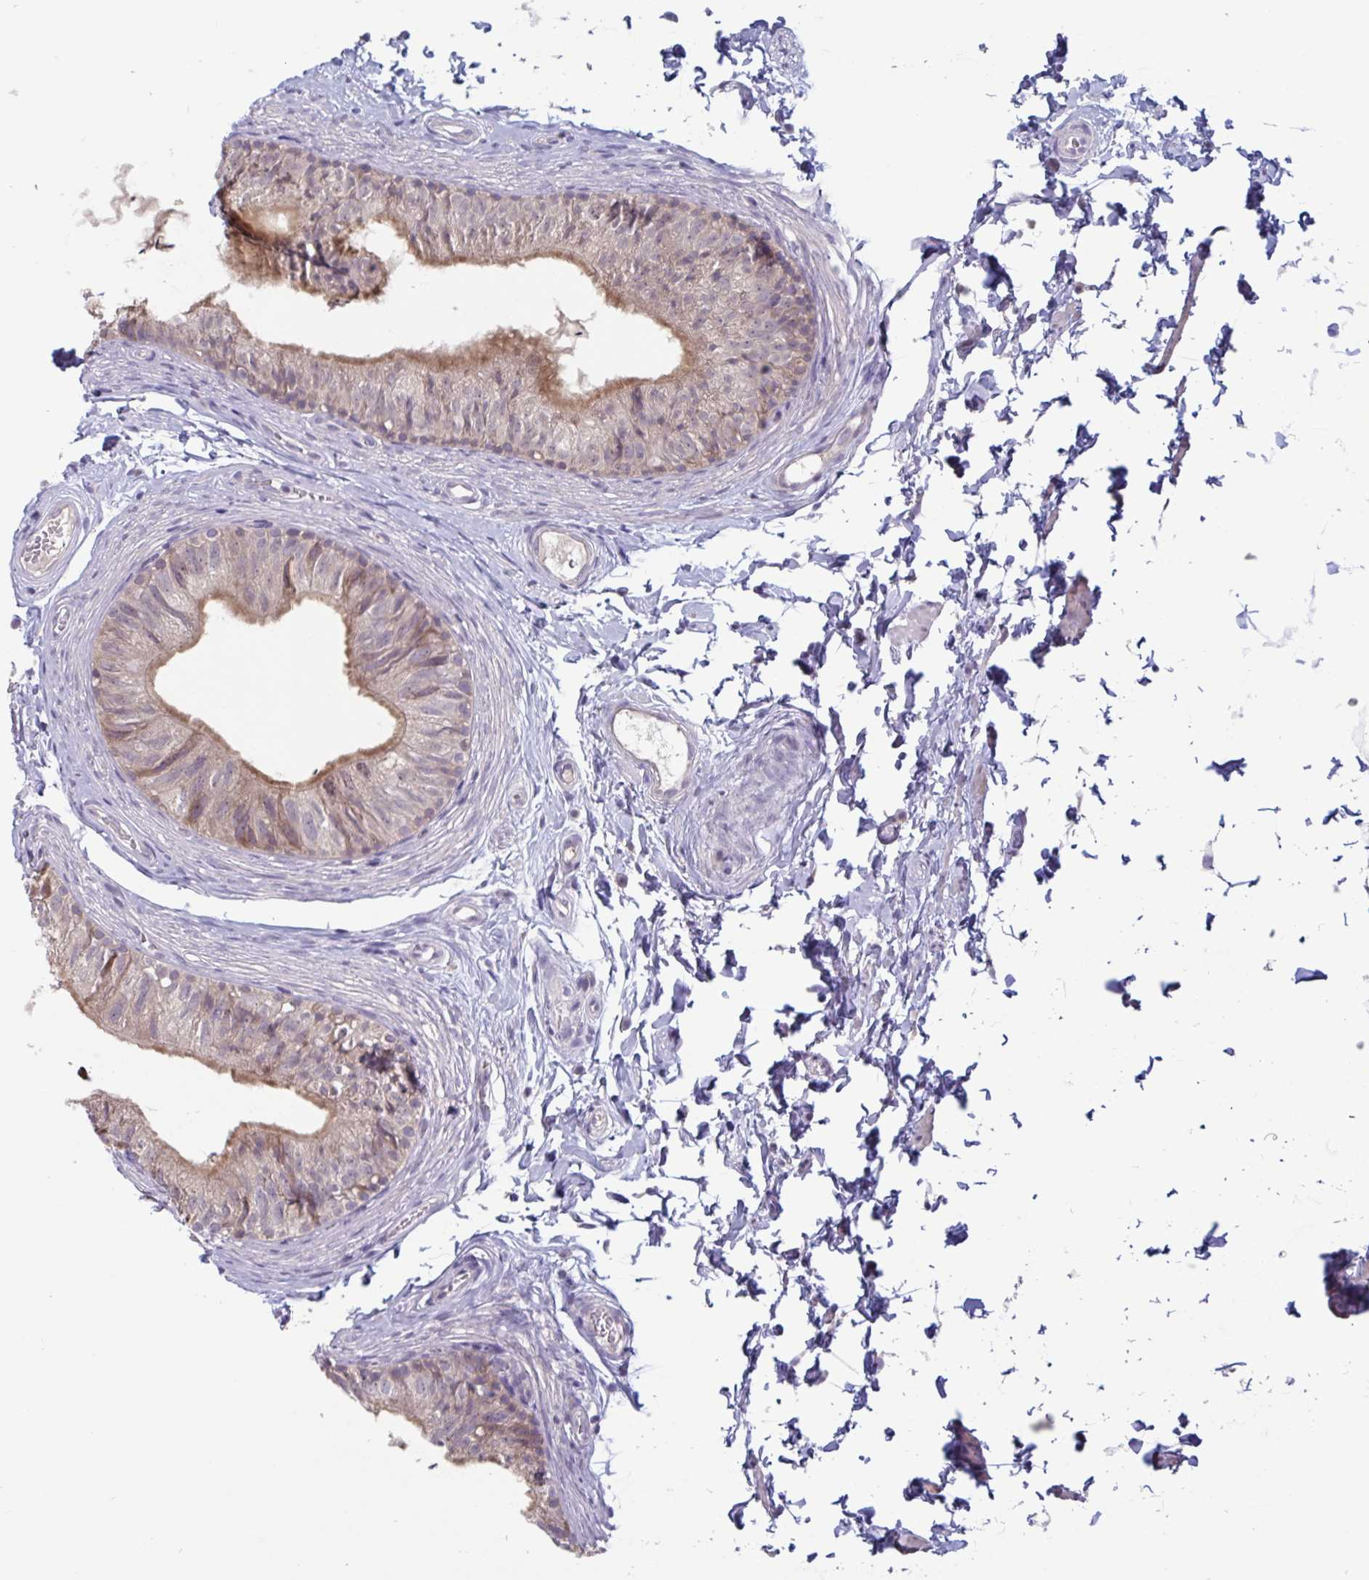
{"staining": {"intensity": "moderate", "quantity": "25%-75%", "location": "cytoplasmic/membranous"}, "tissue": "epididymis", "cell_type": "Glandular cells", "image_type": "normal", "snomed": [{"axis": "morphology", "description": "Normal tissue, NOS"}, {"axis": "topography", "description": "Epididymis, spermatic cord, NOS"}, {"axis": "topography", "description": "Epididymis"}, {"axis": "topography", "description": "Peripheral nerve tissue"}], "caption": "Human epididymis stained for a protein (brown) displays moderate cytoplasmic/membranous positive positivity in approximately 25%-75% of glandular cells.", "gene": "CD1E", "patient": {"sex": "male", "age": 29}}